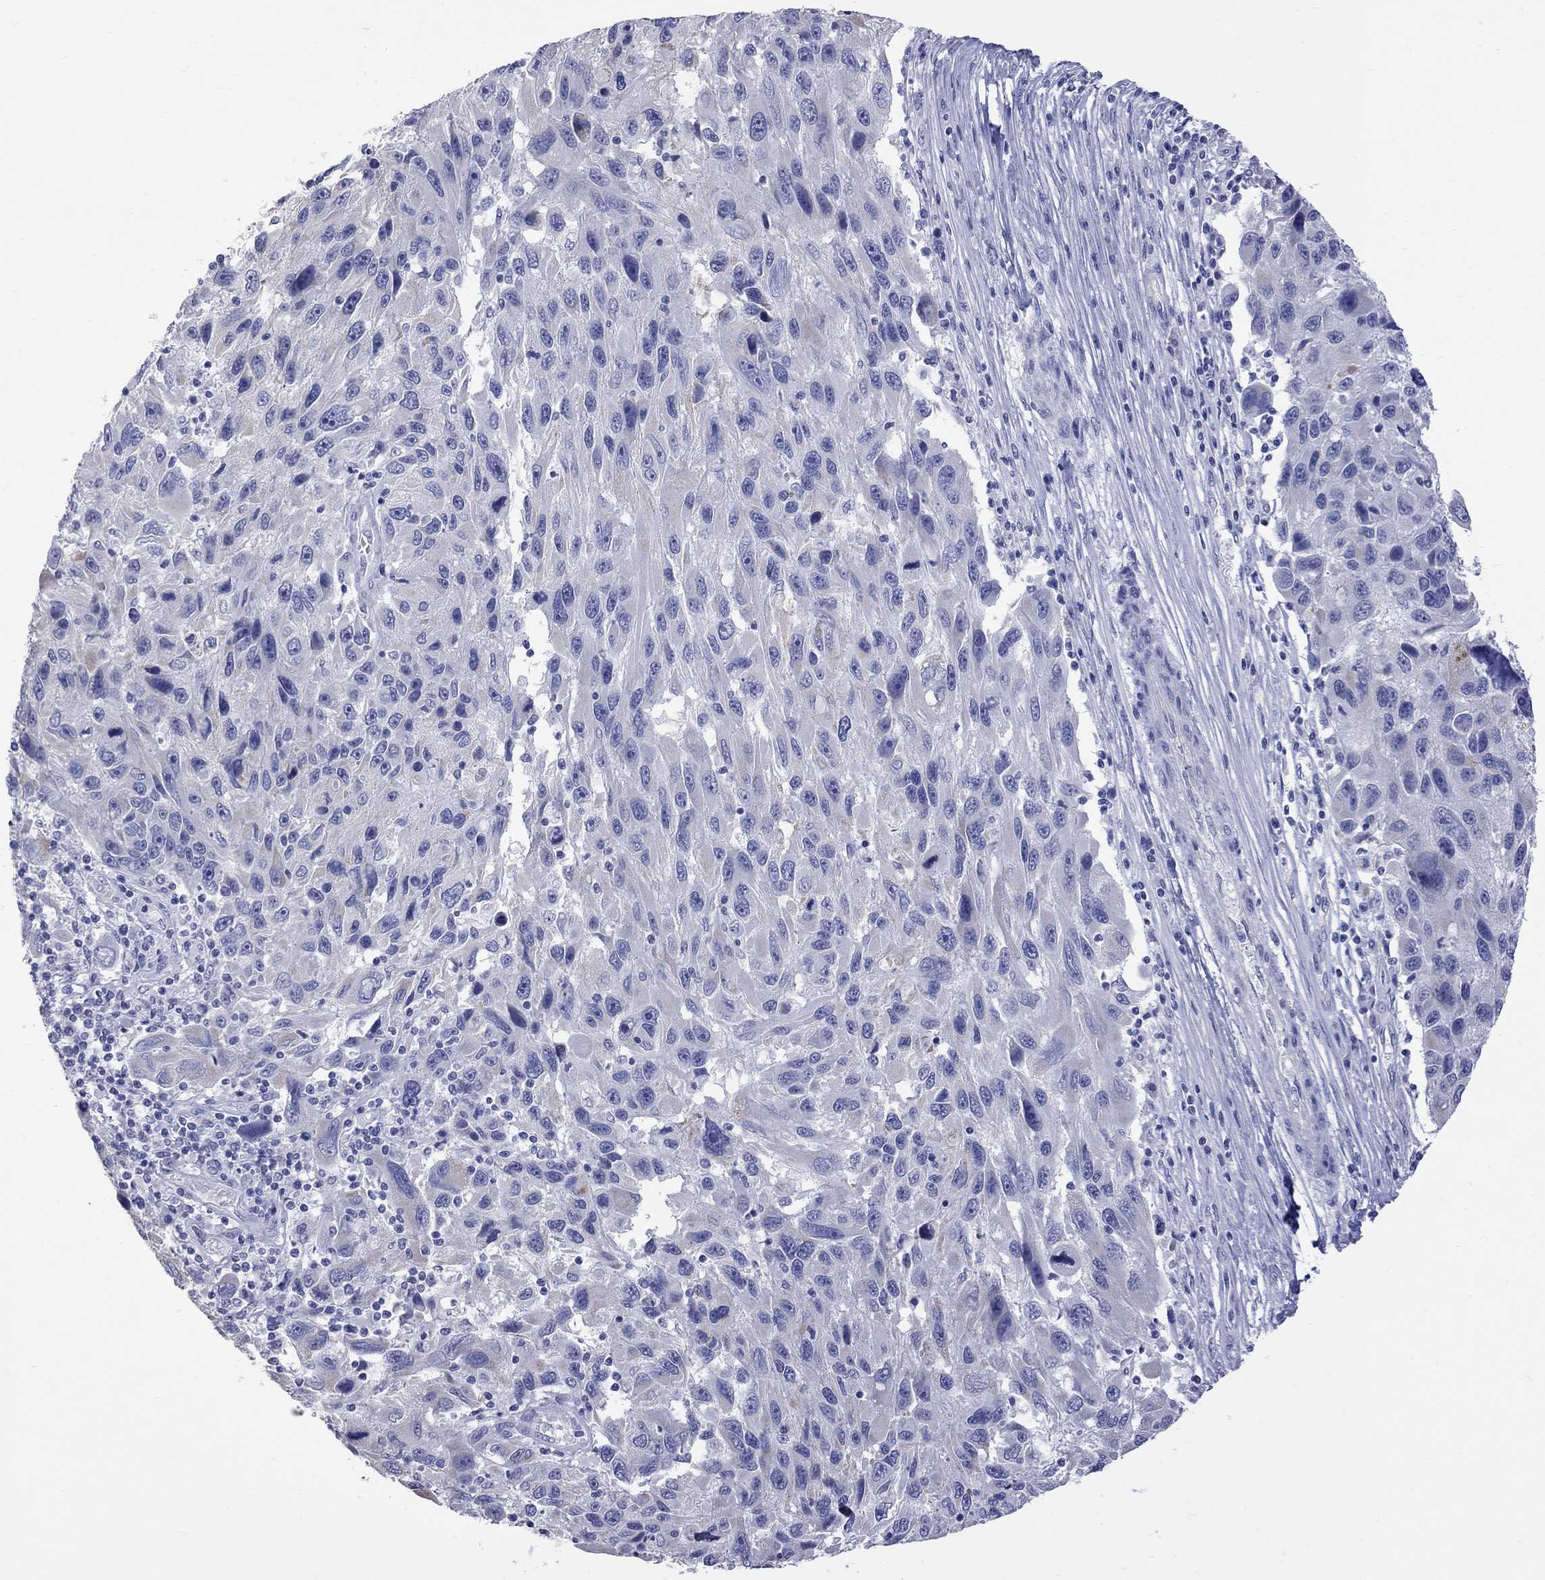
{"staining": {"intensity": "negative", "quantity": "none", "location": "none"}, "tissue": "melanoma", "cell_type": "Tumor cells", "image_type": "cancer", "snomed": [{"axis": "morphology", "description": "Malignant melanoma, NOS"}, {"axis": "topography", "description": "Skin"}], "caption": "This is an immunohistochemistry (IHC) image of malignant melanoma. There is no expression in tumor cells.", "gene": "KCND2", "patient": {"sex": "male", "age": 53}}